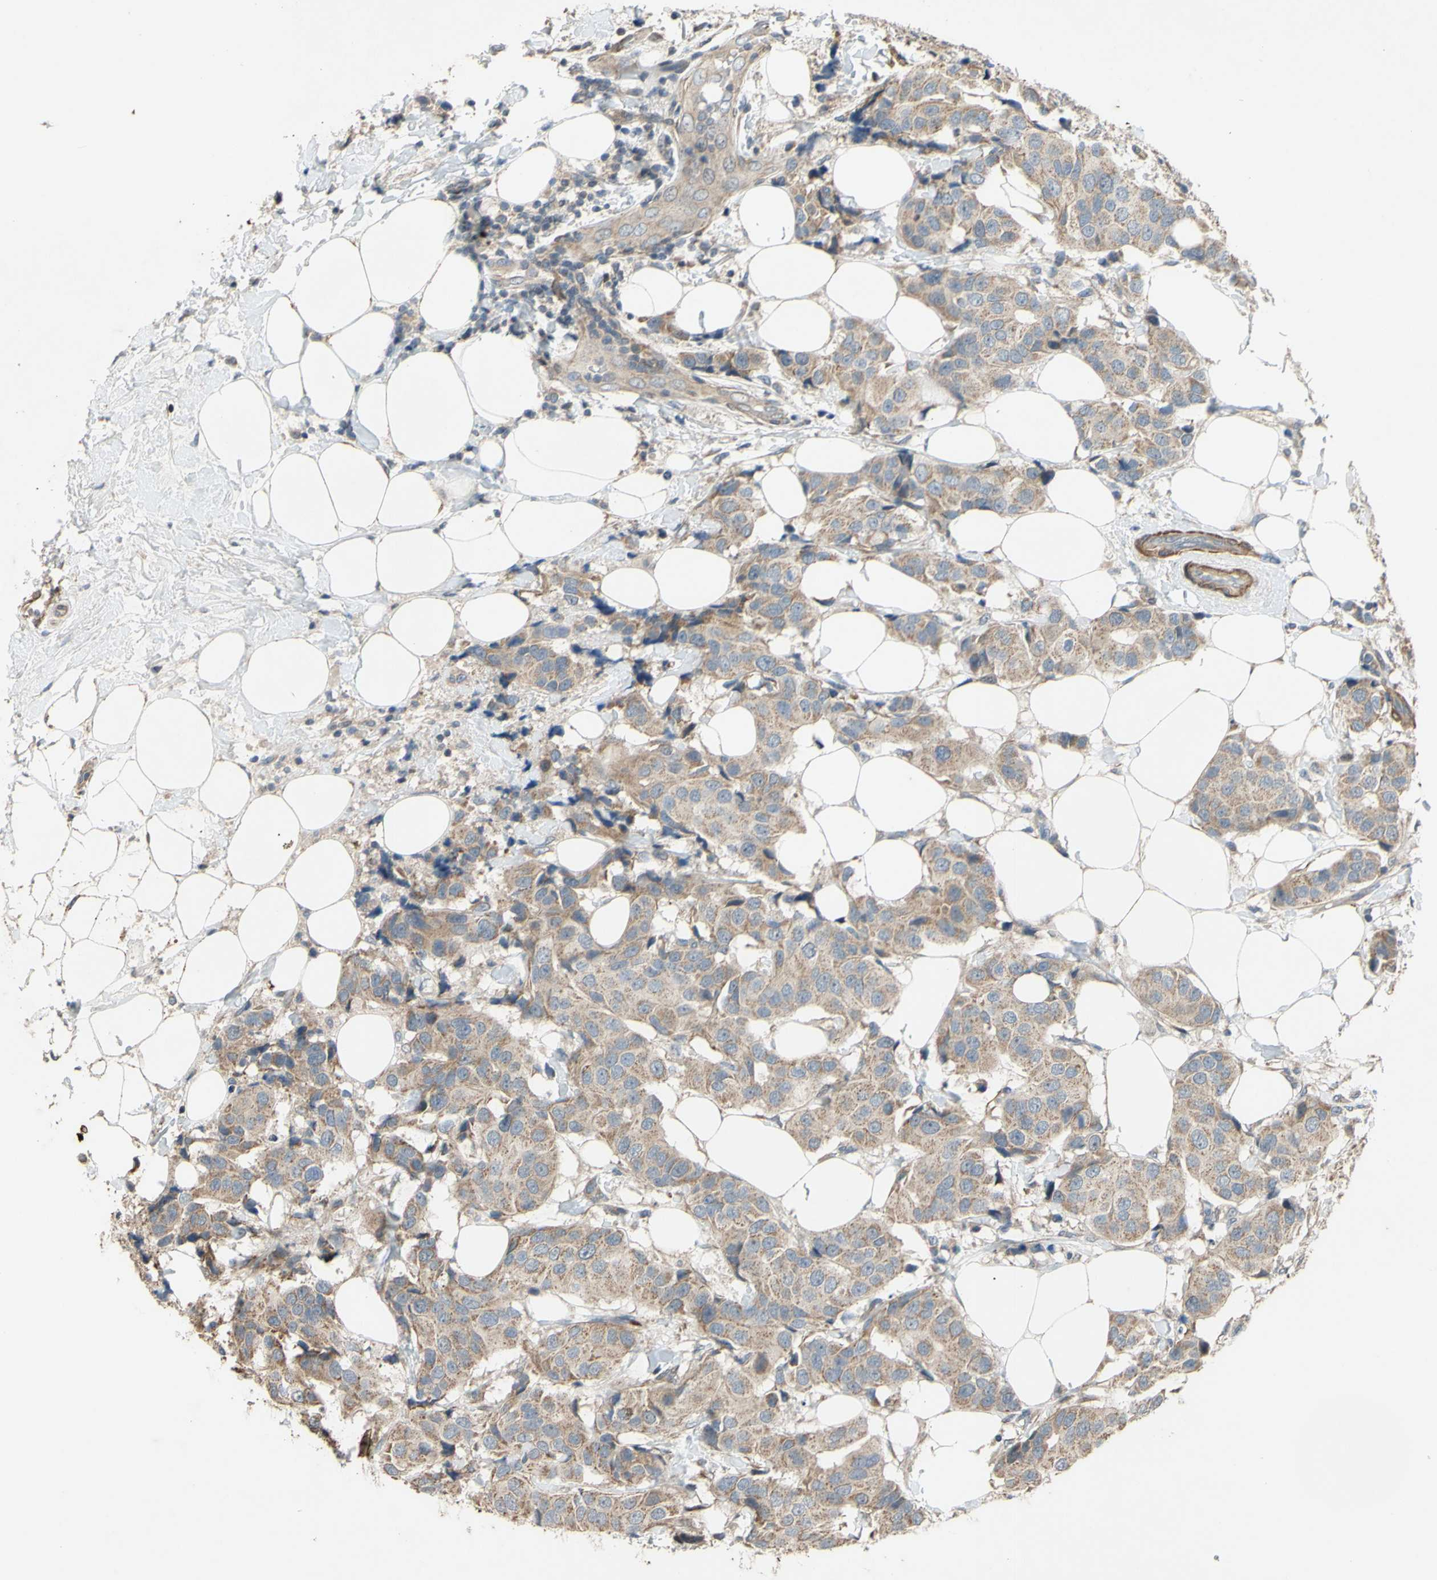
{"staining": {"intensity": "moderate", "quantity": ">75%", "location": "cytoplasmic/membranous"}, "tissue": "breast cancer", "cell_type": "Tumor cells", "image_type": "cancer", "snomed": [{"axis": "morphology", "description": "Normal tissue, NOS"}, {"axis": "morphology", "description": "Duct carcinoma"}, {"axis": "topography", "description": "Breast"}], "caption": "Protein expression analysis of human infiltrating ductal carcinoma (breast) reveals moderate cytoplasmic/membranous positivity in approximately >75% of tumor cells.", "gene": "PARD6A", "patient": {"sex": "female", "age": 39}}